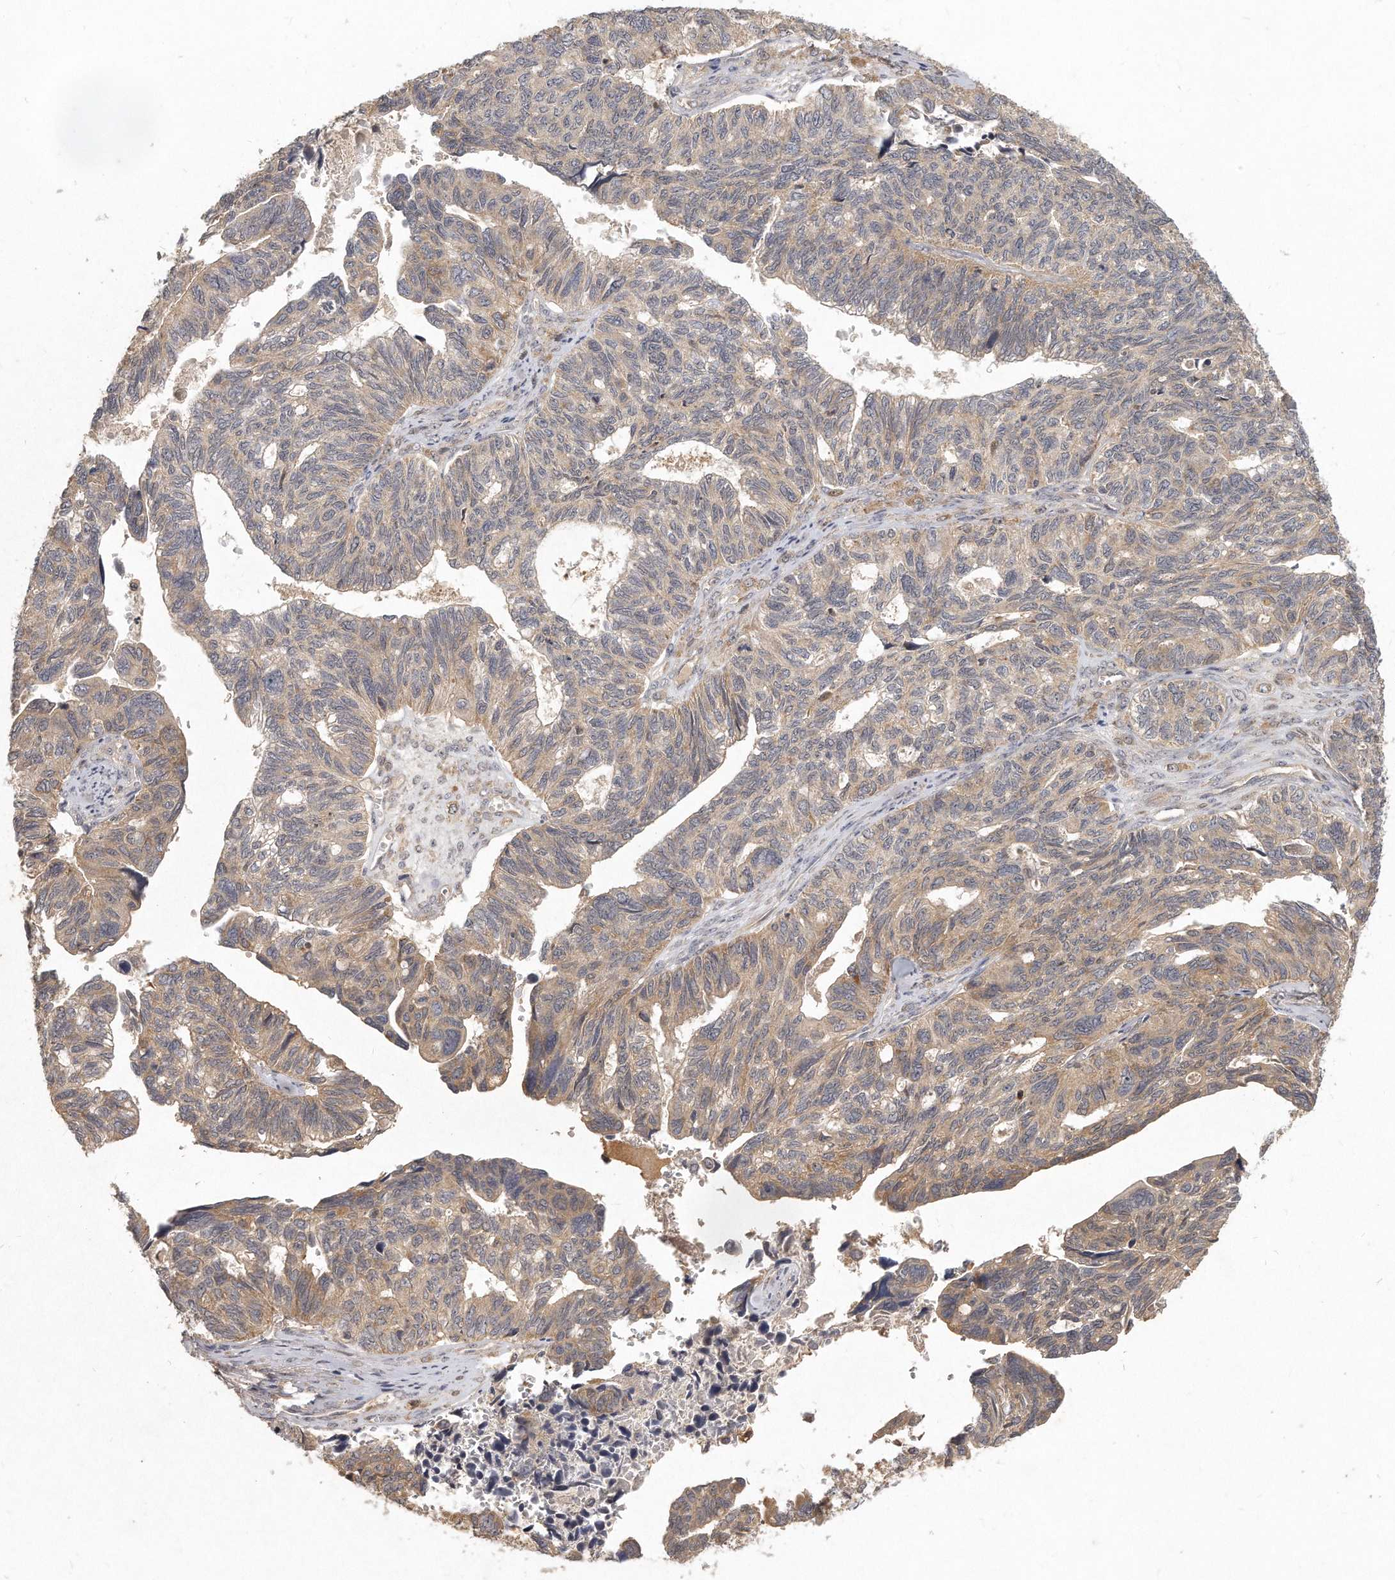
{"staining": {"intensity": "weak", "quantity": "25%-75%", "location": "cytoplasmic/membranous"}, "tissue": "ovarian cancer", "cell_type": "Tumor cells", "image_type": "cancer", "snomed": [{"axis": "morphology", "description": "Cystadenocarcinoma, serous, NOS"}, {"axis": "topography", "description": "Ovary"}], "caption": "Ovarian cancer (serous cystadenocarcinoma) was stained to show a protein in brown. There is low levels of weak cytoplasmic/membranous positivity in about 25%-75% of tumor cells.", "gene": "LGALS8", "patient": {"sex": "female", "age": 79}}